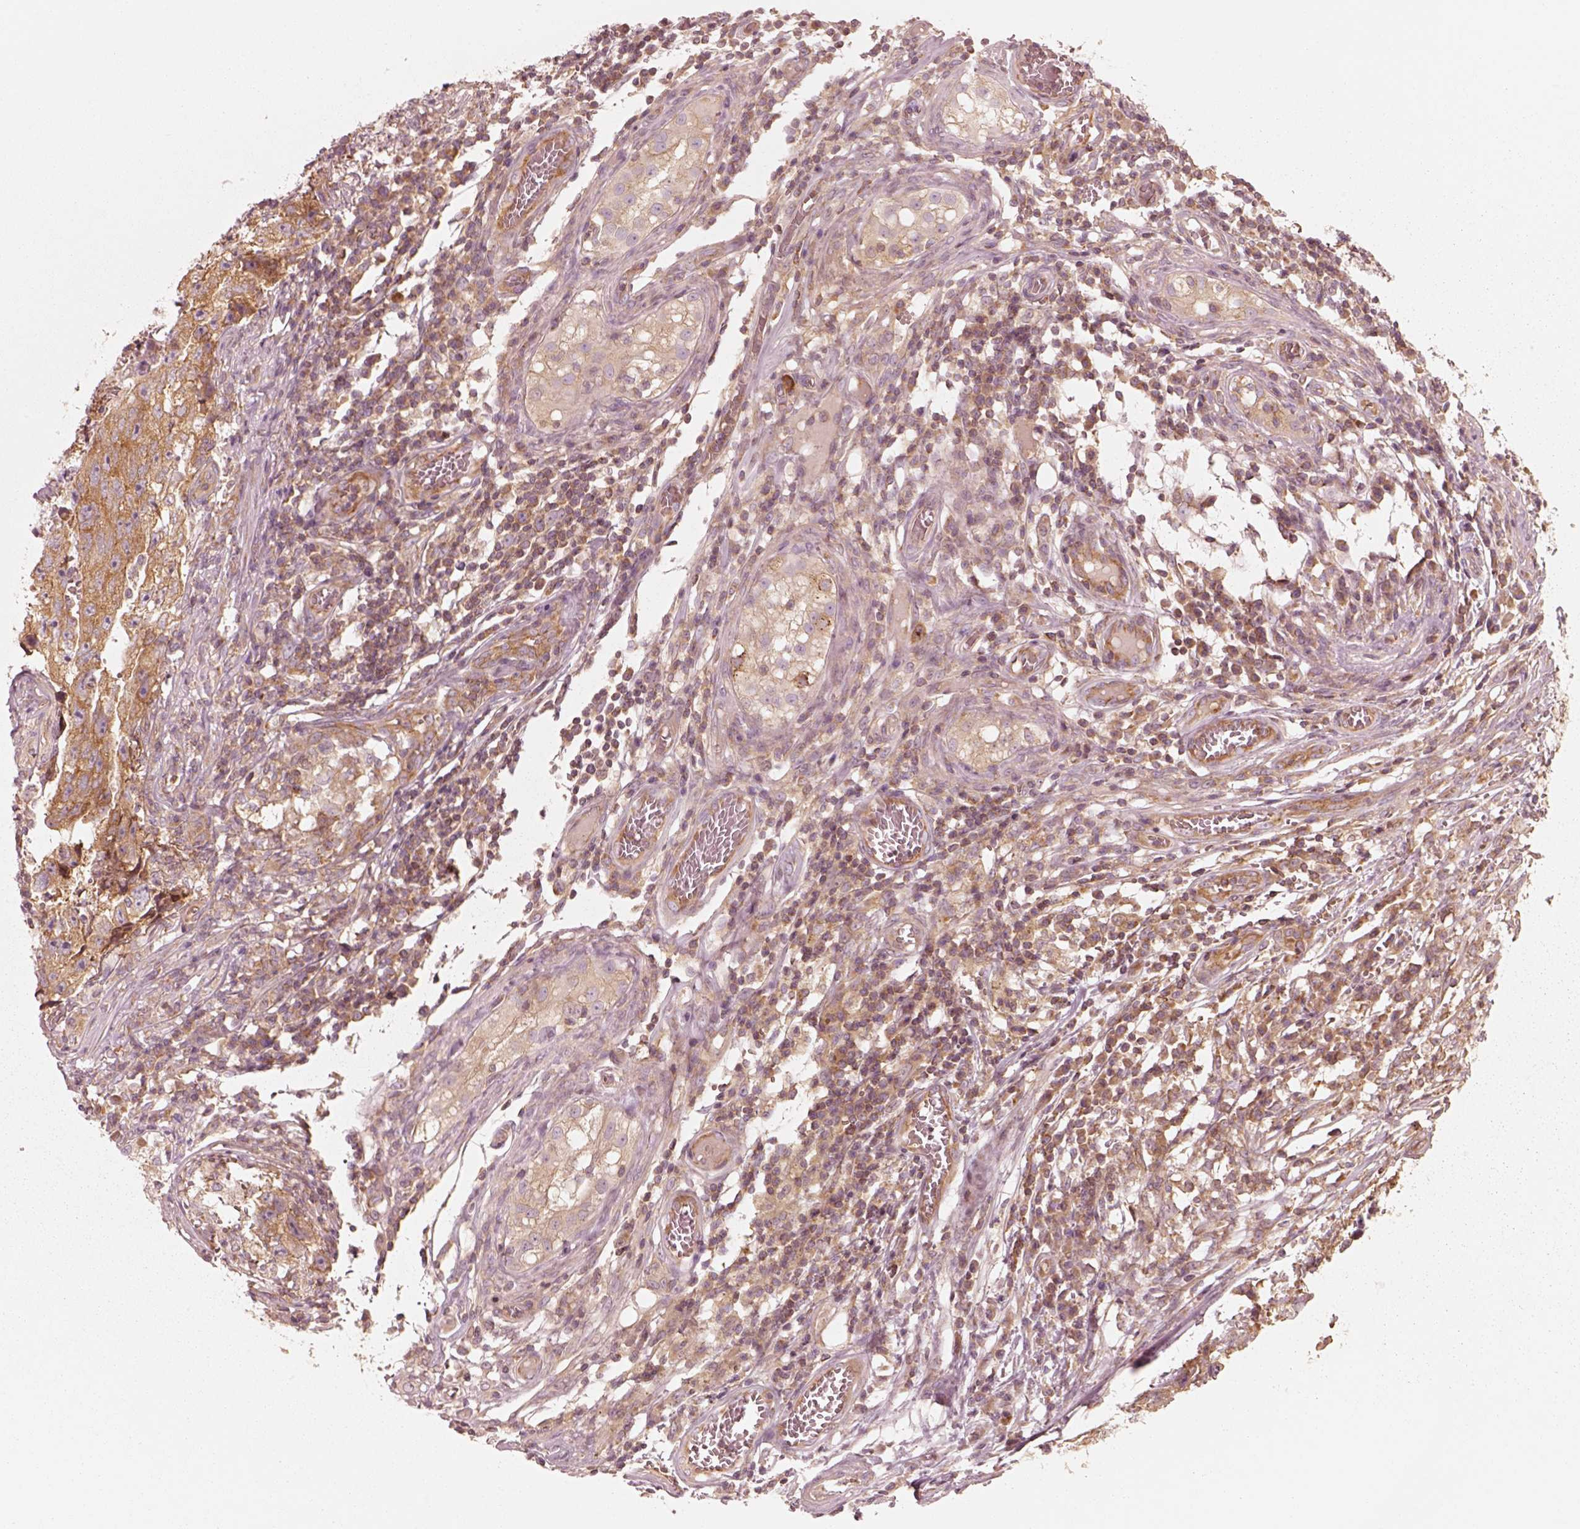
{"staining": {"intensity": "moderate", "quantity": ">75%", "location": "cytoplasmic/membranous"}, "tissue": "testis cancer", "cell_type": "Tumor cells", "image_type": "cancer", "snomed": [{"axis": "morphology", "description": "Carcinoma, Embryonal, NOS"}, {"axis": "topography", "description": "Testis"}], "caption": "Immunohistochemistry (DAB (3,3'-diaminobenzidine)) staining of embryonal carcinoma (testis) exhibits moderate cytoplasmic/membranous protein staining in about >75% of tumor cells. The staining is performed using DAB (3,3'-diaminobenzidine) brown chromogen to label protein expression. The nuclei are counter-stained blue using hematoxylin.", "gene": "CNOT2", "patient": {"sex": "male", "age": 36}}